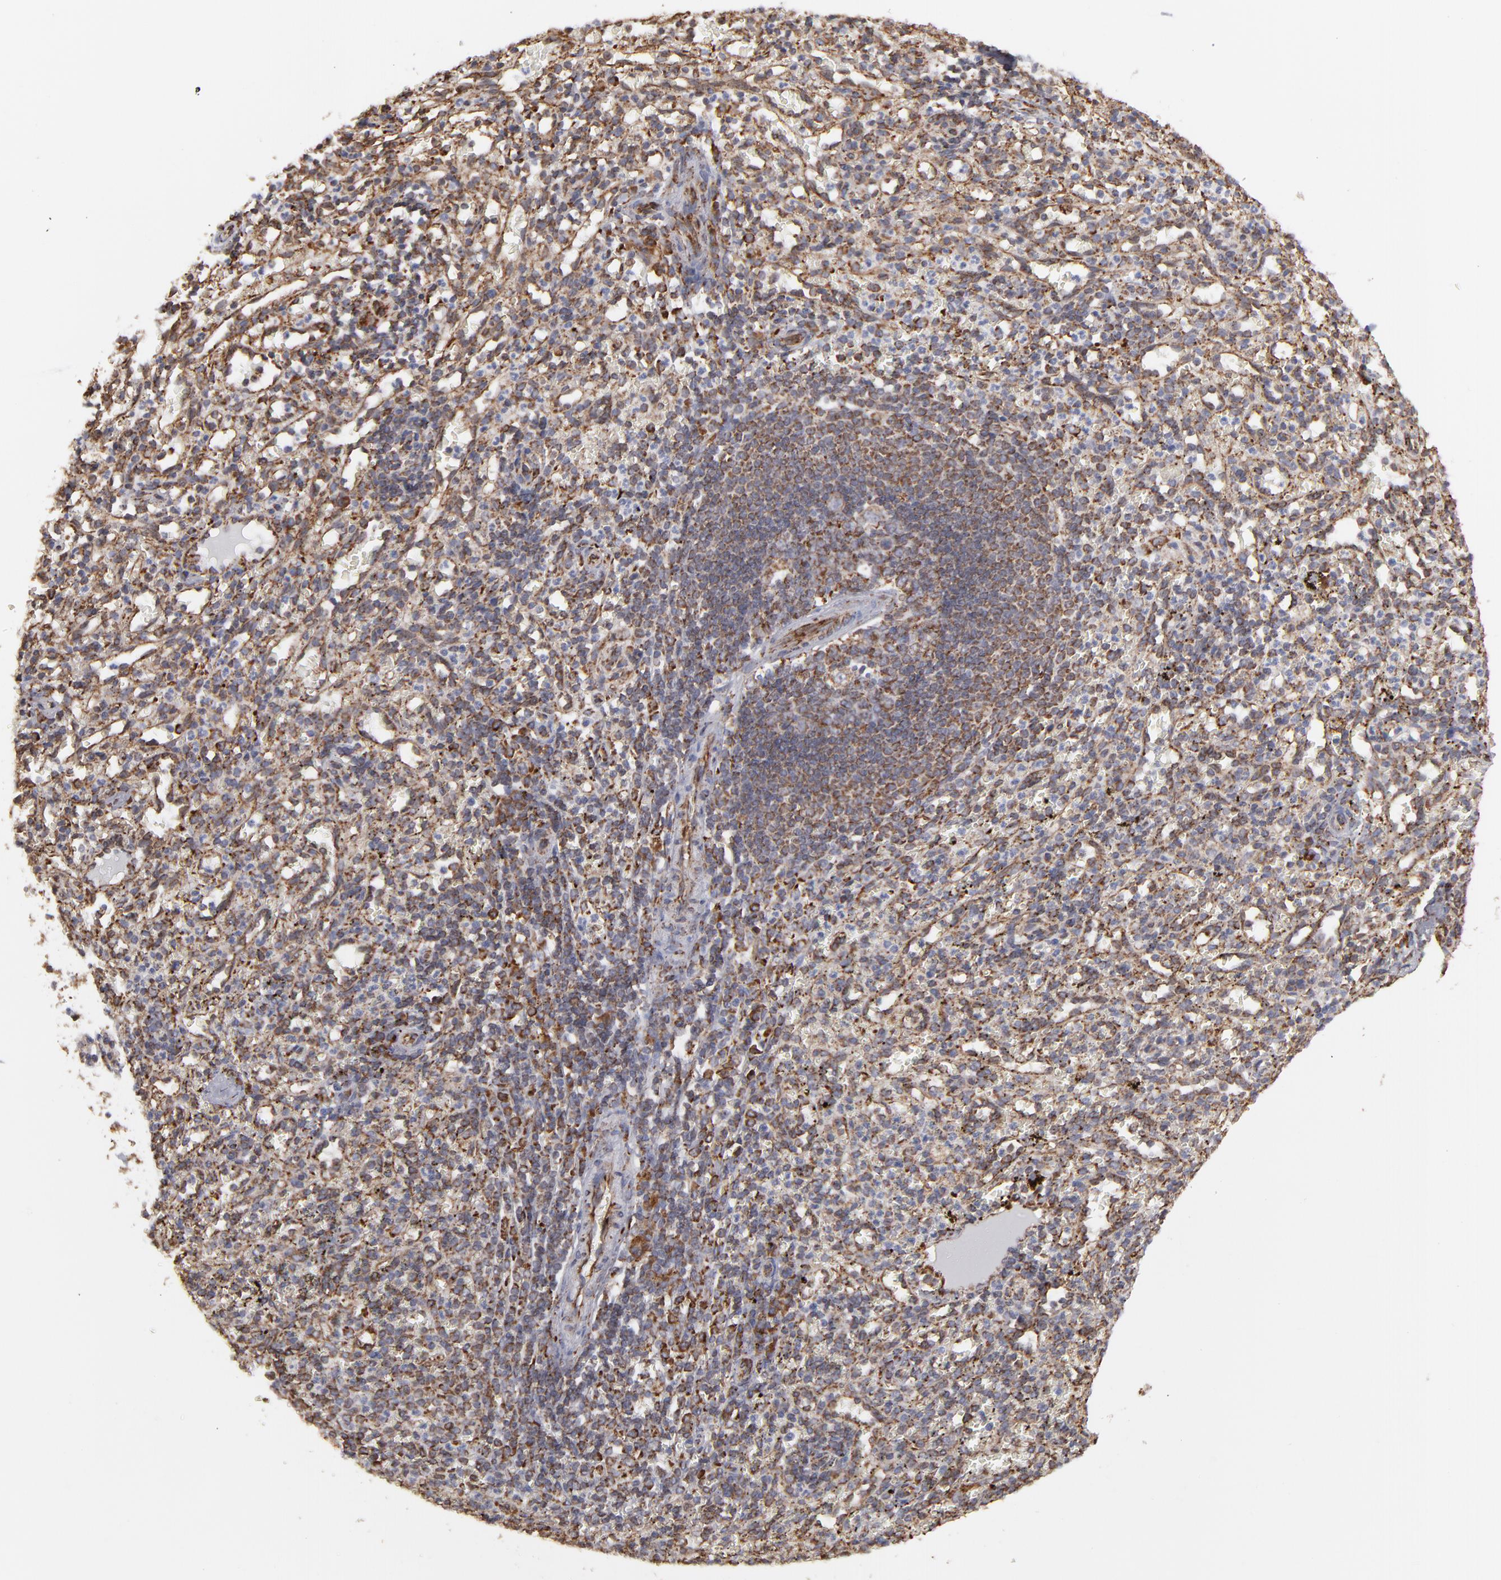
{"staining": {"intensity": "moderate", "quantity": "25%-75%", "location": "cytoplasmic/membranous"}, "tissue": "spleen", "cell_type": "Cells in red pulp", "image_type": "normal", "snomed": [{"axis": "morphology", "description": "Normal tissue, NOS"}, {"axis": "topography", "description": "Spleen"}], "caption": "Immunohistochemical staining of unremarkable human spleen demonstrates 25%-75% levels of moderate cytoplasmic/membranous protein expression in about 25%-75% of cells in red pulp. (DAB (3,3'-diaminobenzidine) IHC, brown staining for protein, blue staining for nuclei).", "gene": "KTN1", "patient": {"sex": "female", "age": 10}}